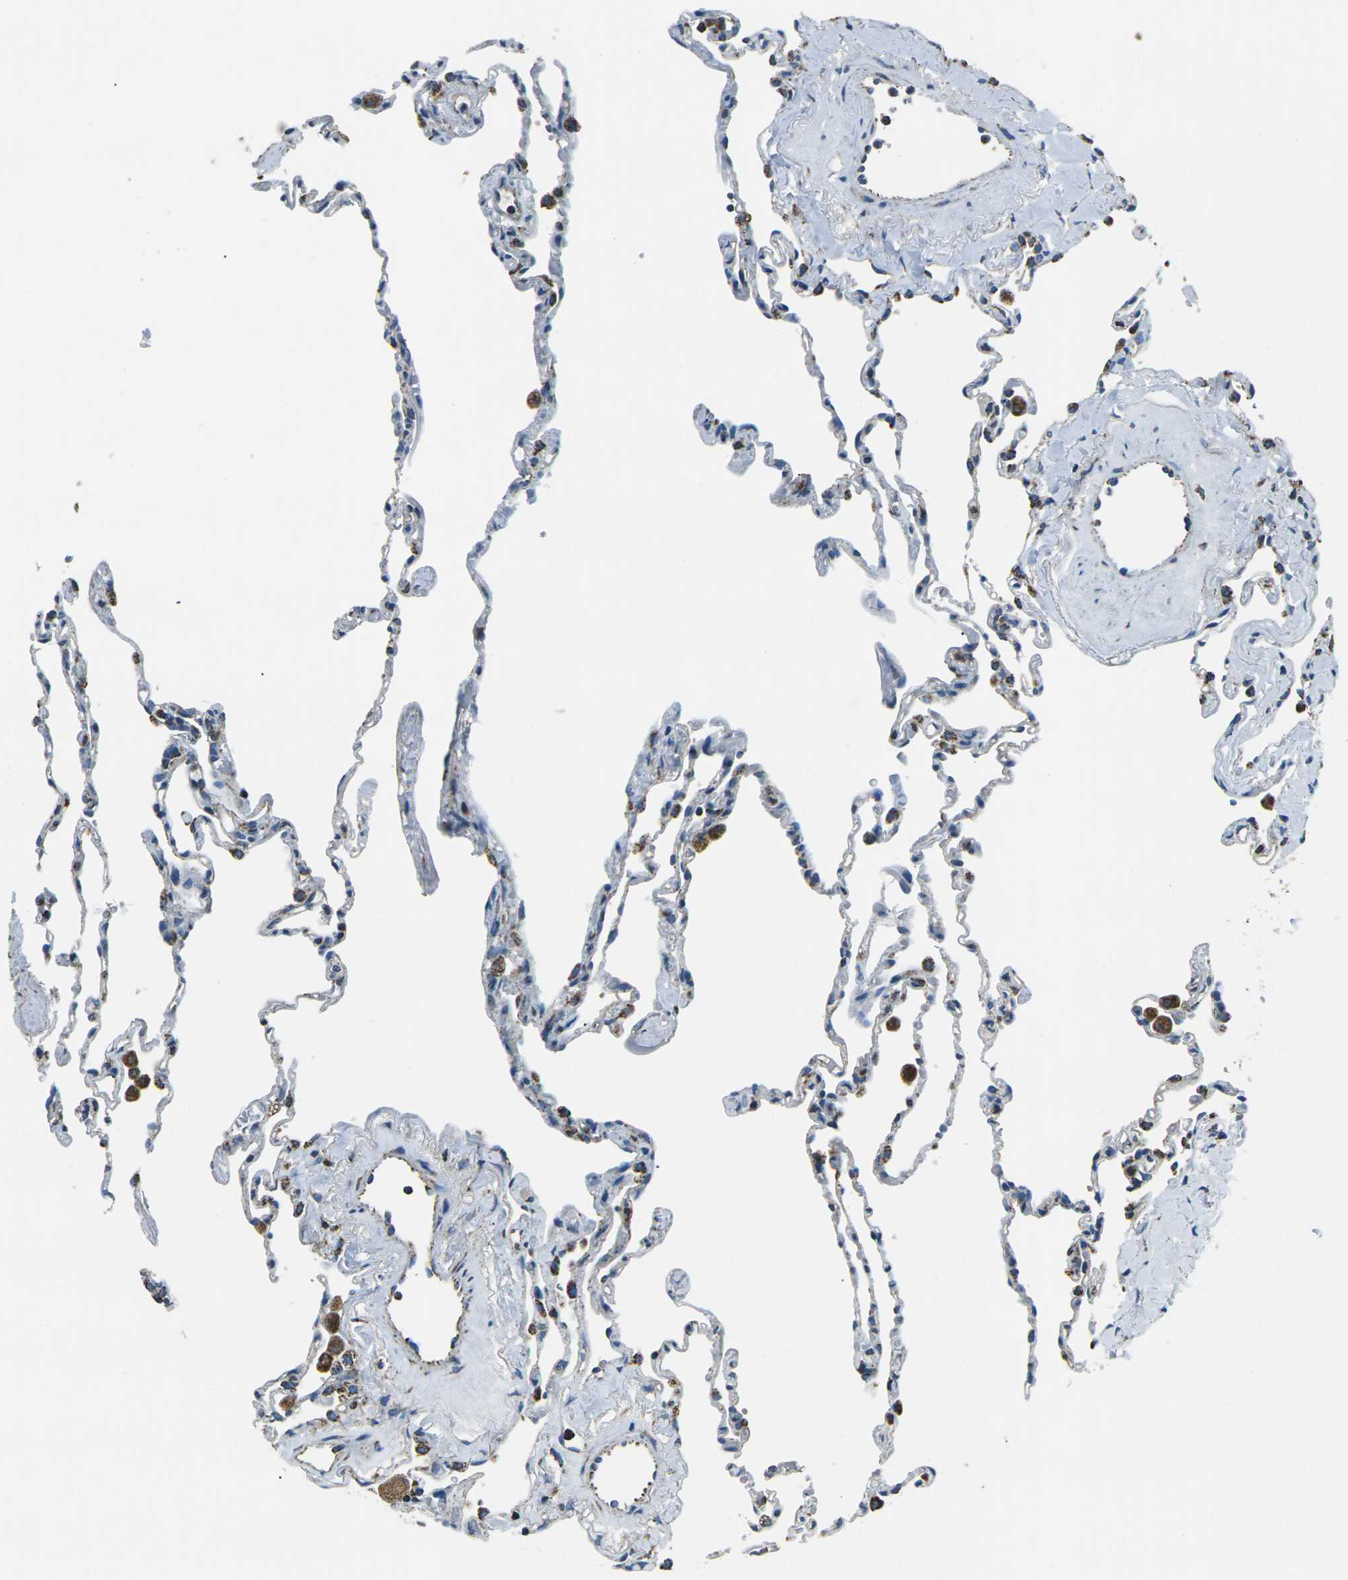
{"staining": {"intensity": "moderate", "quantity": "<25%", "location": "cytoplasmic/membranous"}, "tissue": "lung", "cell_type": "Alveolar cells", "image_type": "normal", "snomed": [{"axis": "morphology", "description": "Normal tissue, NOS"}, {"axis": "topography", "description": "Lung"}], "caption": "Immunohistochemical staining of unremarkable lung exhibits <25% levels of moderate cytoplasmic/membranous protein staining in approximately <25% of alveolar cells.", "gene": "IRF3", "patient": {"sex": "male", "age": 59}}